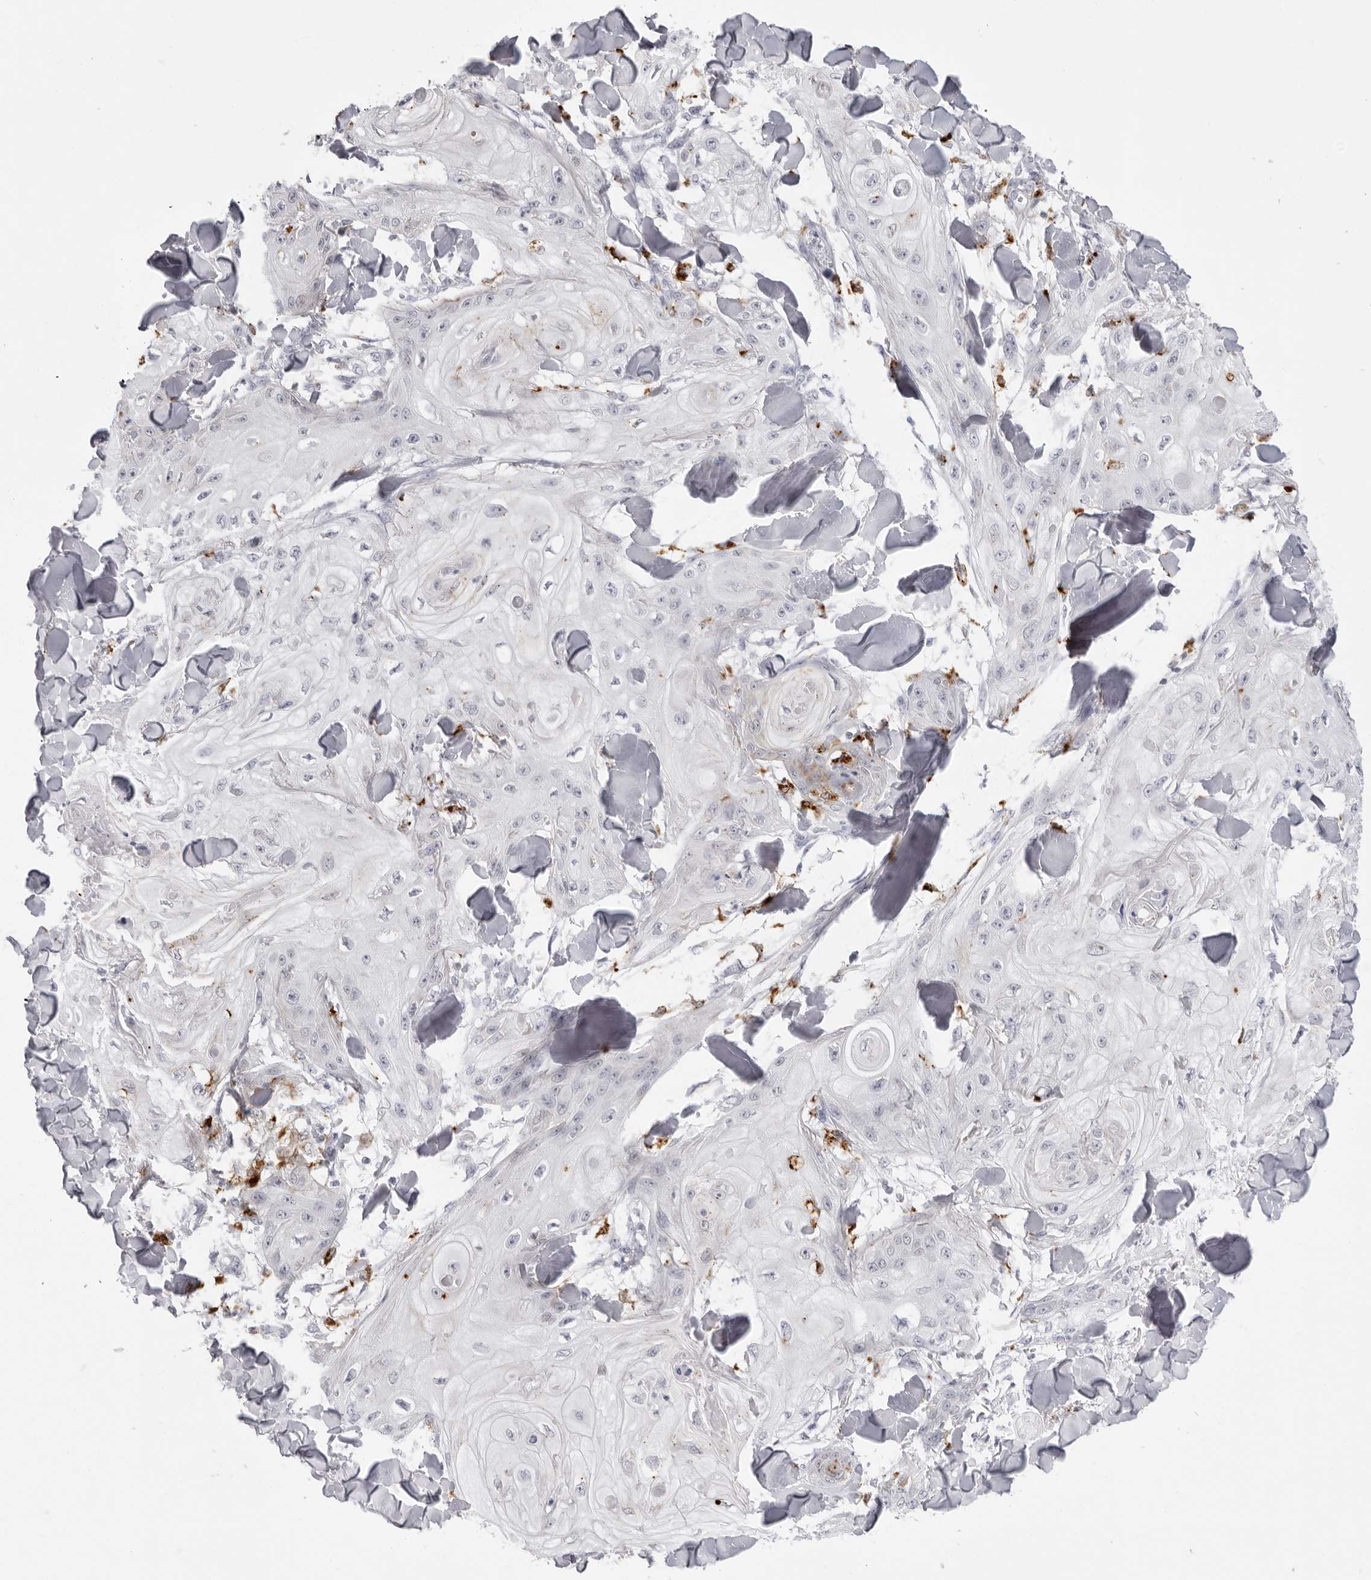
{"staining": {"intensity": "negative", "quantity": "none", "location": "none"}, "tissue": "skin cancer", "cell_type": "Tumor cells", "image_type": "cancer", "snomed": [{"axis": "morphology", "description": "Squamous cell carcinoma, NOS"}, {"axis": "topography", "description": "Skin"}], "caption": "There is no significant positivity in tumor cells of squamous cell carcinoma (skin). (DAB immunohistochemistry (IHC), high magnification).", "gene": "IL25", "patient": {"sex": "male", "age": 74}}